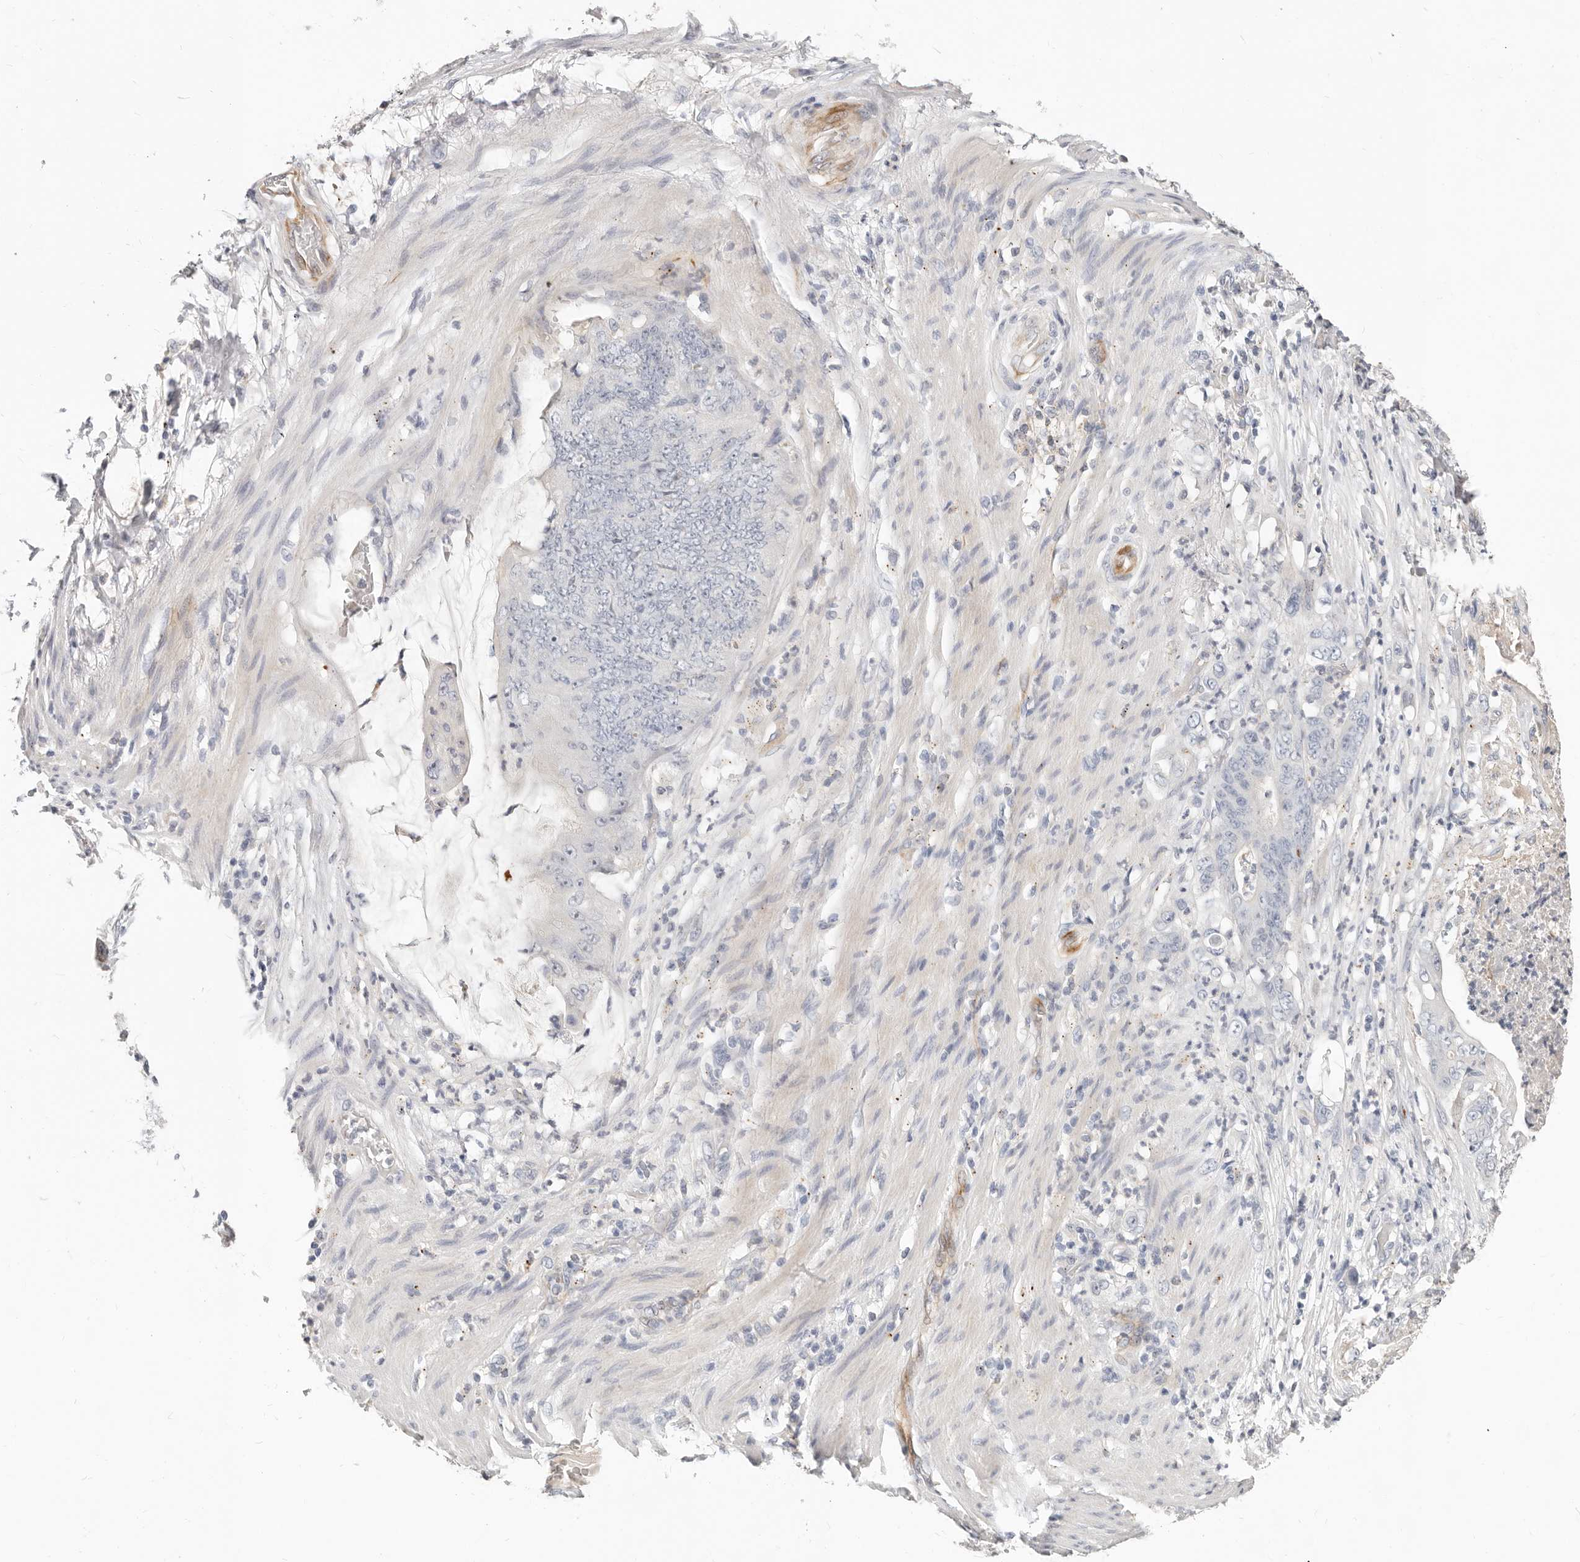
{"staining": {"intensity": "negative", "quantity": "none", "location": "none"}, "tissue": "stomach cancer", "cell_type": "Tumor cells", "image_type": "cancer", "snomed": [{"axis": "morphology", "description": "Adenocarcinoma, NOS"}, {"axis": "topography", "description": "Stomach"}], "caption": "This image is of stomach cancer stained with immunohistochemistry to label a protein in brown with the nuclei are counter-stained blue. There is no staining in tumor cells.", "gene": "ZRANB1", "patient": {"sex": "female", "age": 73}}